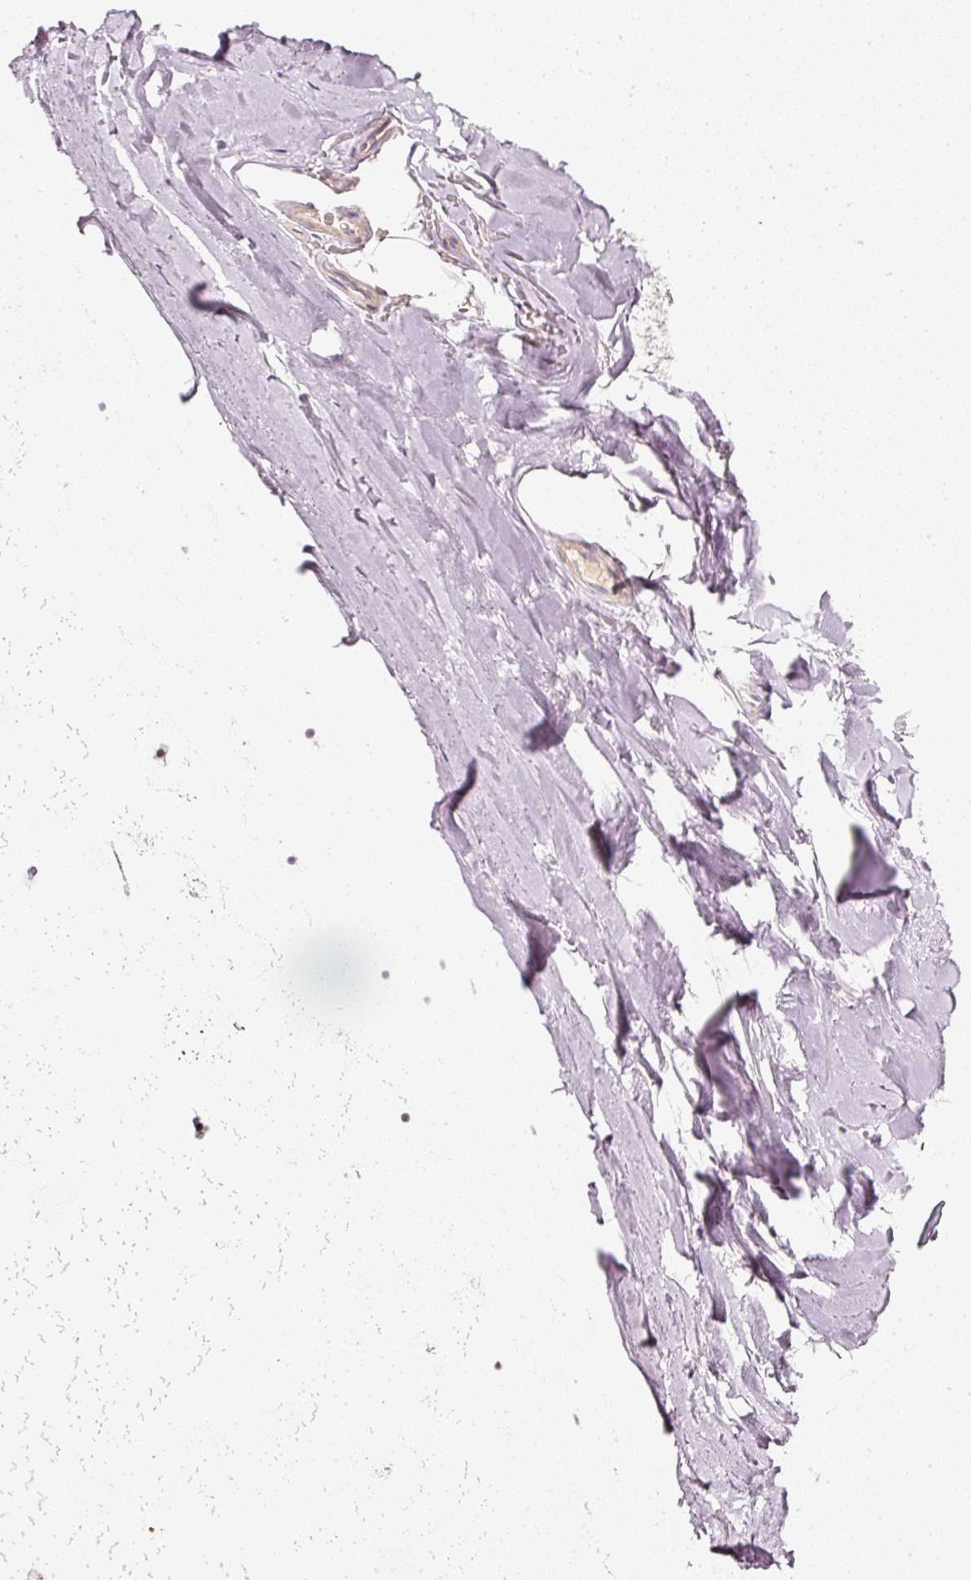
{"staining": {"intensity": "negative", "quantity": "none", "location": "none"}, "tissue": "soft tissue", "cell_type": "Fibroblasts", "image_type": "normal", "snomed": [{"axis": "morphology", "description": "Normal tissue, NOS"}, {"axis": "morphology", "description": "Squamous cell carcinoma, NOS"}, {"axis": "topography", "description": "Bronchus"}, {"axis": "topography", "description": "Lung"}], "caption": "Immunohistochemistry of unremarkable soft tissue displays no staining in fibroblasts.", "gene": "TOGARAM1", "patient": {"sex": "female", "age": 70}}